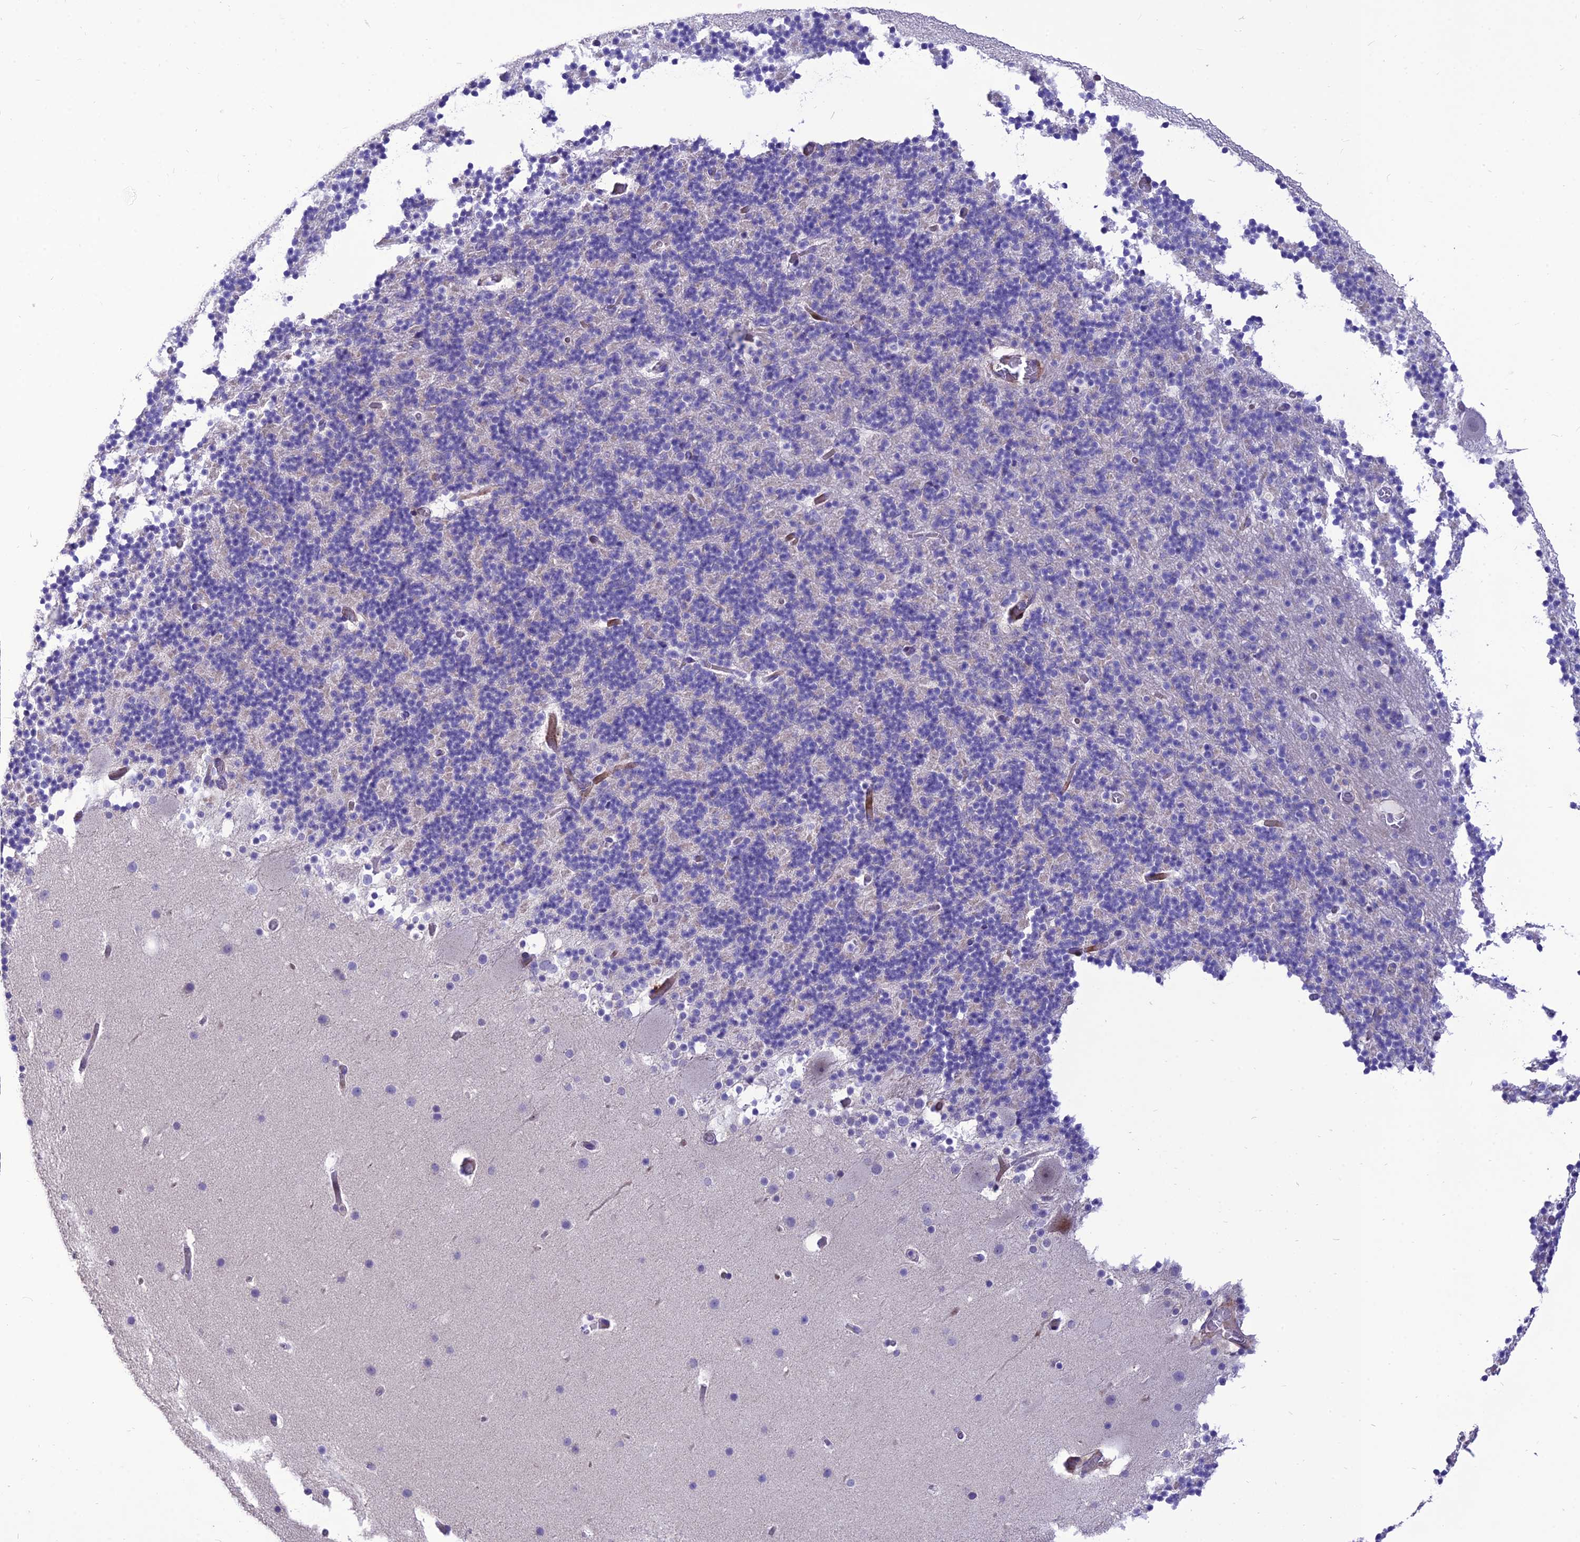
{"staining": {"intensity": "negative", "quantity": "none", "location": "none"}, "tissue": "cerebellum", "cell_type": "Cells in granular layer", "image_type": "normal", "snomed": [{"axis": "morphology", "description": "Normal tissue, NOS"}, {"axis": "topography", "description": "Cerebellum"}], "caption": "High power microscopy image of an immunohistochemistry (IHC) micrograph of benign cerebellum, revealing no significant positivity in cells in granular layer. (DAB immunohistochemistry with hematoxylin counter stain).", "gene": "TEKT3", "patient": {"sex": "male", "age": 57}}